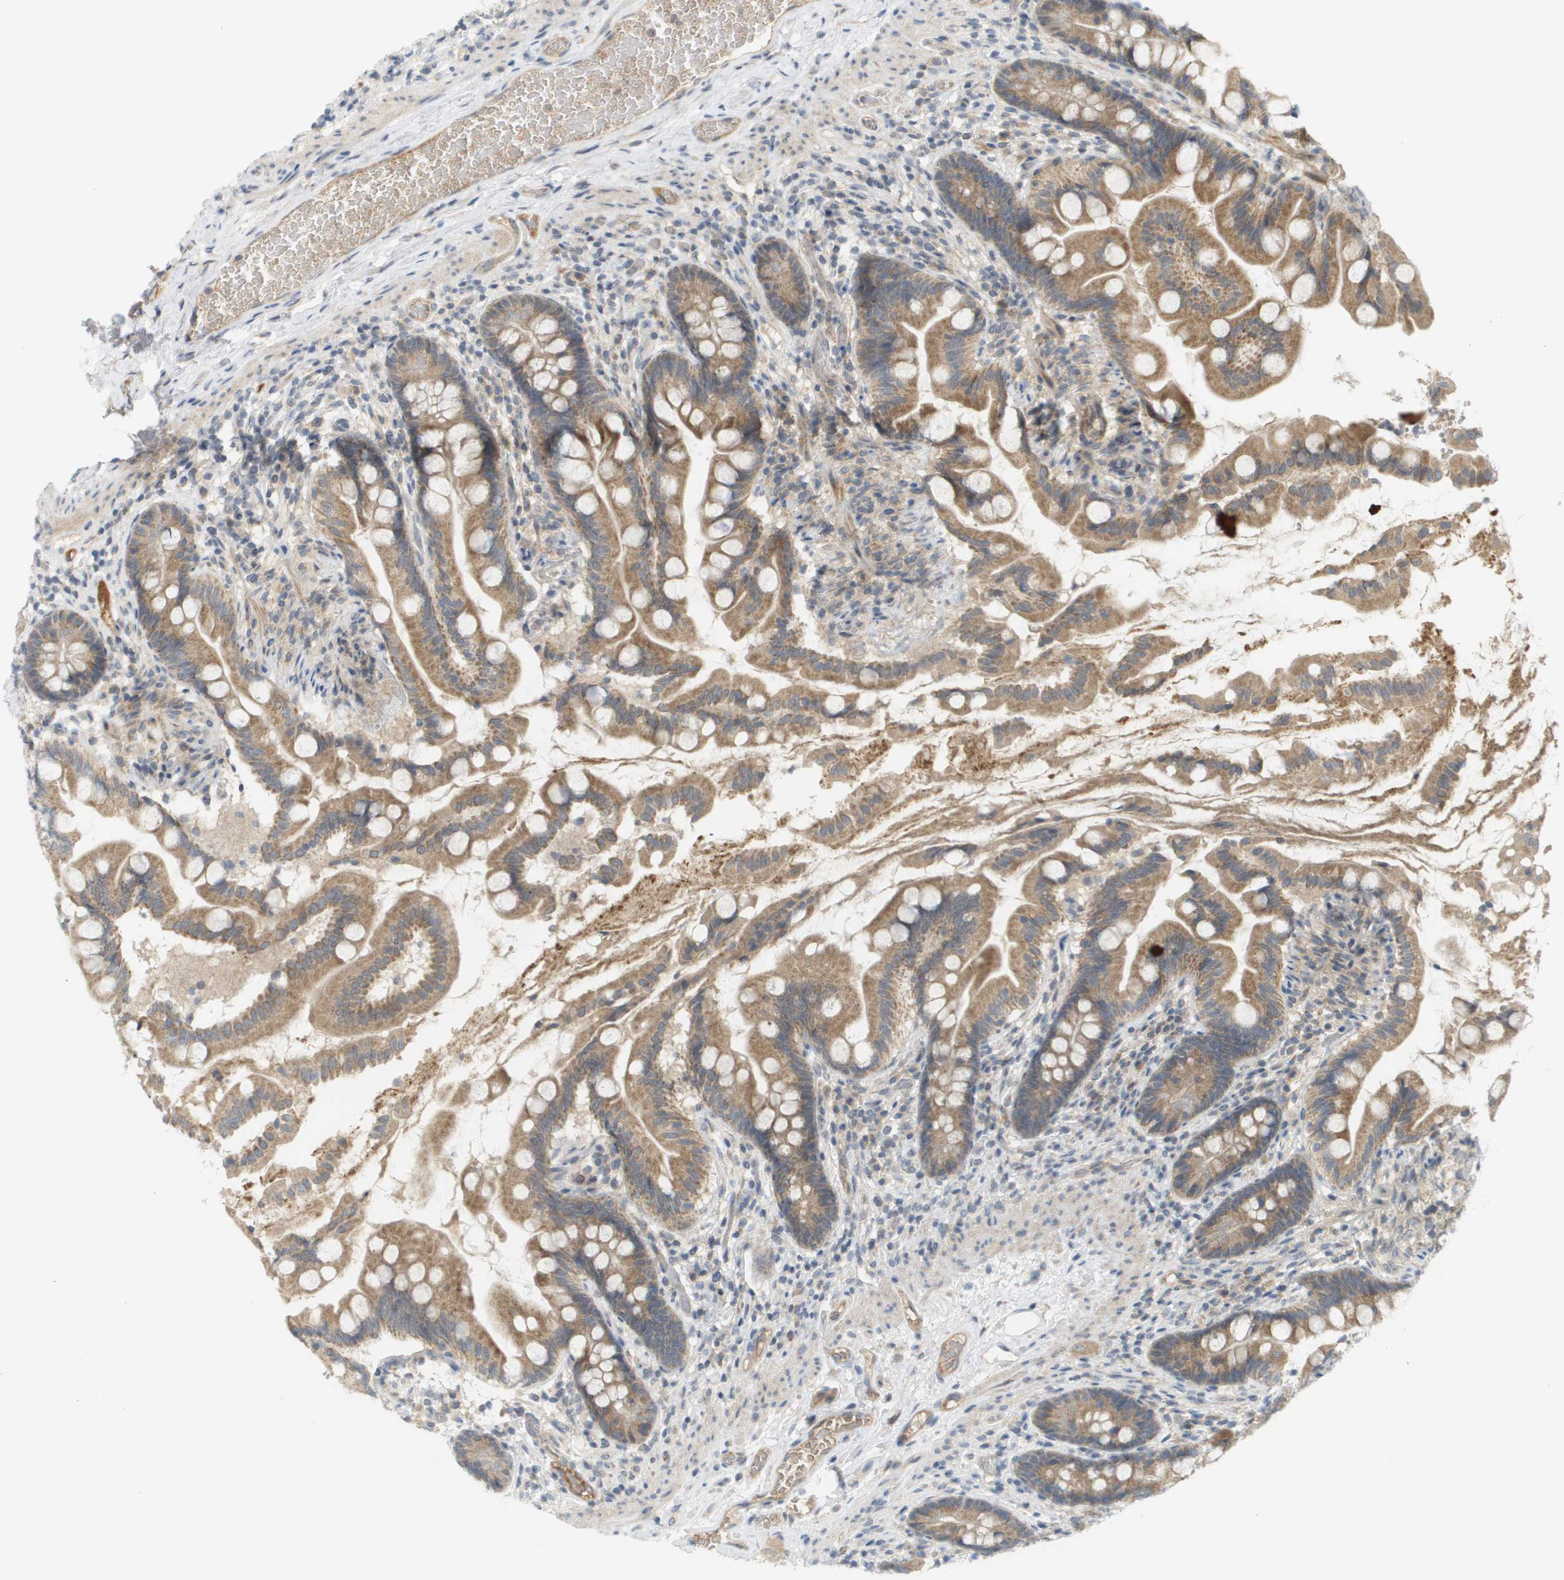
{"staining": {"intensity": "moderate", "quantity": ">75%", "location": "cytoplasmic/membranous"}, "tissue": "small intestine", "cell_type": "Glandular cells", "image_type": "normal", "snomed": [{"axis": "morphology", "description": "Normal tissue, NOS"}, {"axis": "topography", "description": "Small intestine"}], "caption": "IHC (DAB) staining of unremarkable small intestine displays moderate cytoplasmic/membranous protein staining in about >75% of glandular cells.", "gene": "PROC", "patient": {"sex": "female", "age": 56}}